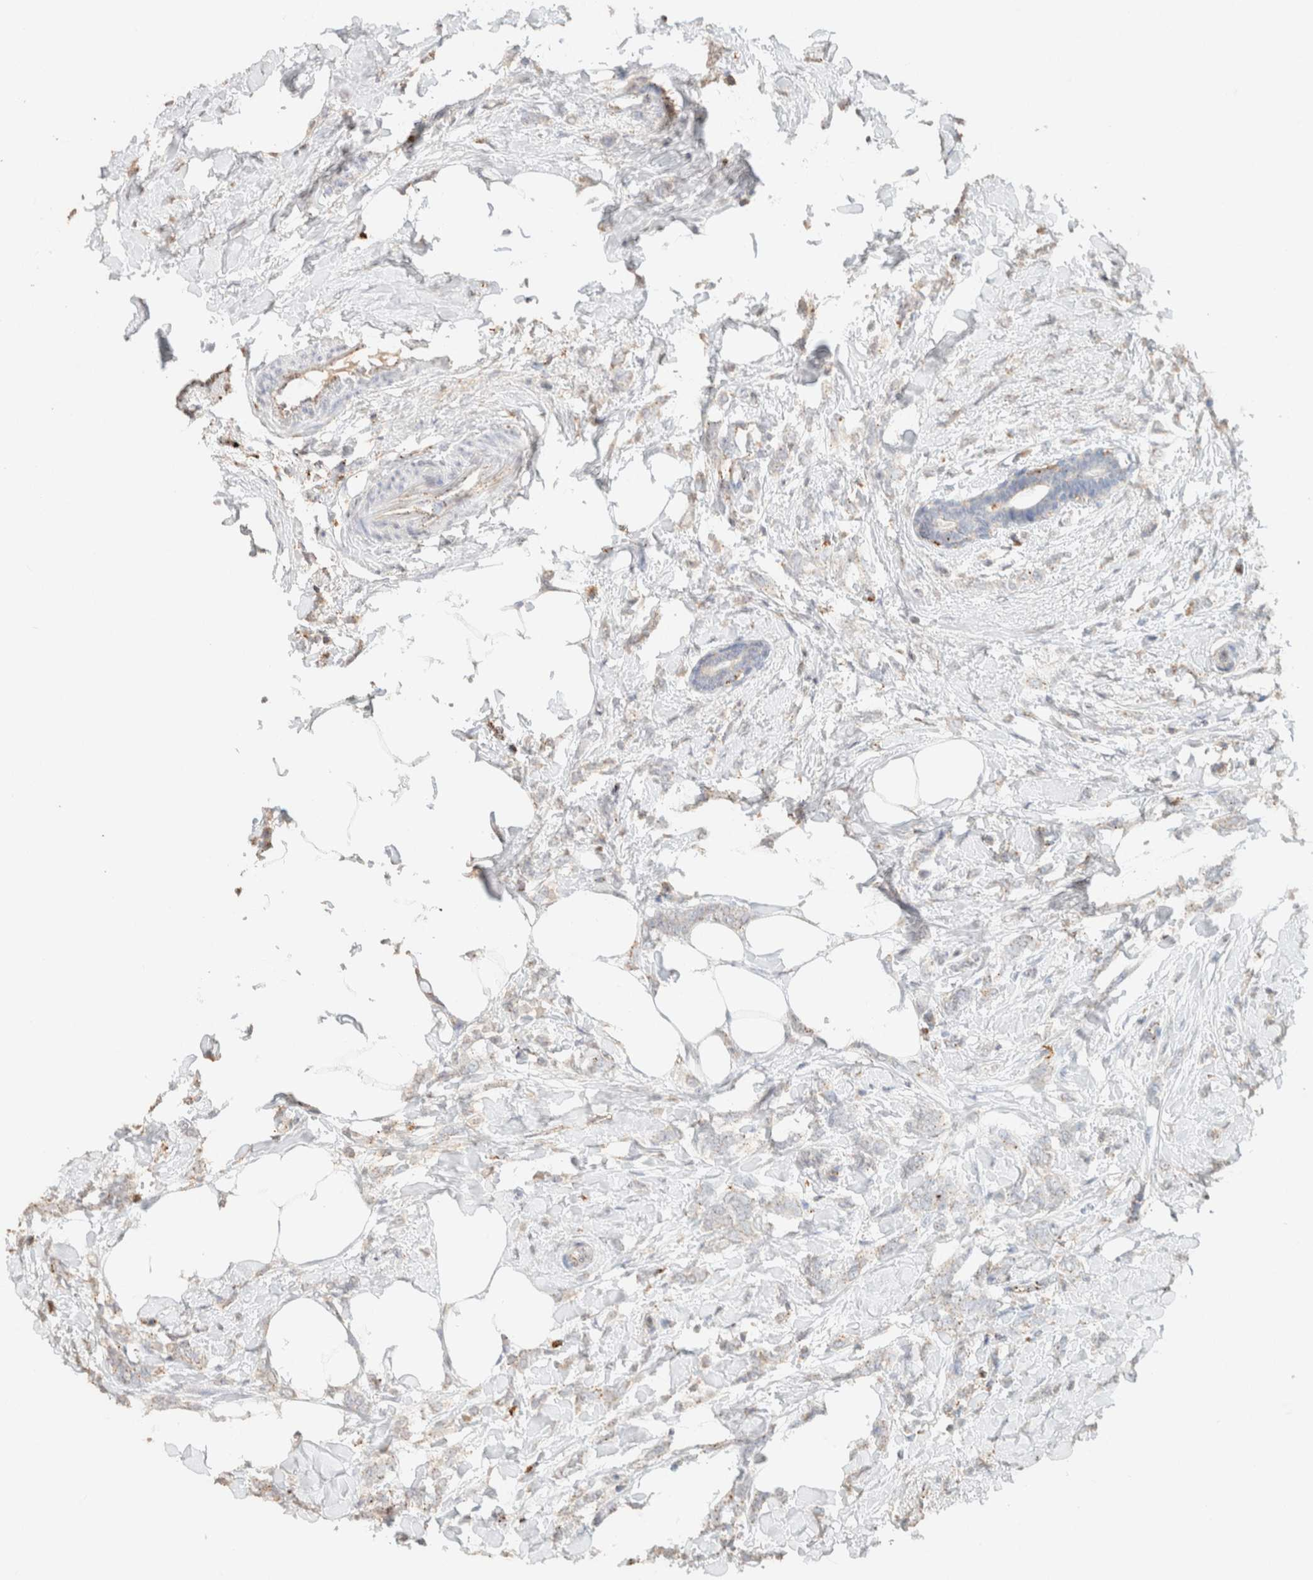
{"staining": {"intensity": "negative", "quantity": "none", "location": "none"}, "tissue": "breast cancer", "cell_type": "Tumor cells", "image_type": "cancer", "snomed": [{"axis": "morphology", "description": "Lobular carcinoma, in situ"}, {"axis": "morphology", "description": "Lobular carcinoma"}, {"axis": "topography", "description": "Breast"}], "caption": "Immunohistochemistry of breast lobular carcinoma exhibits no positivity in tumor cells.", "gene": "CTSC", "patient": {"sex": "female", "age": 41}}